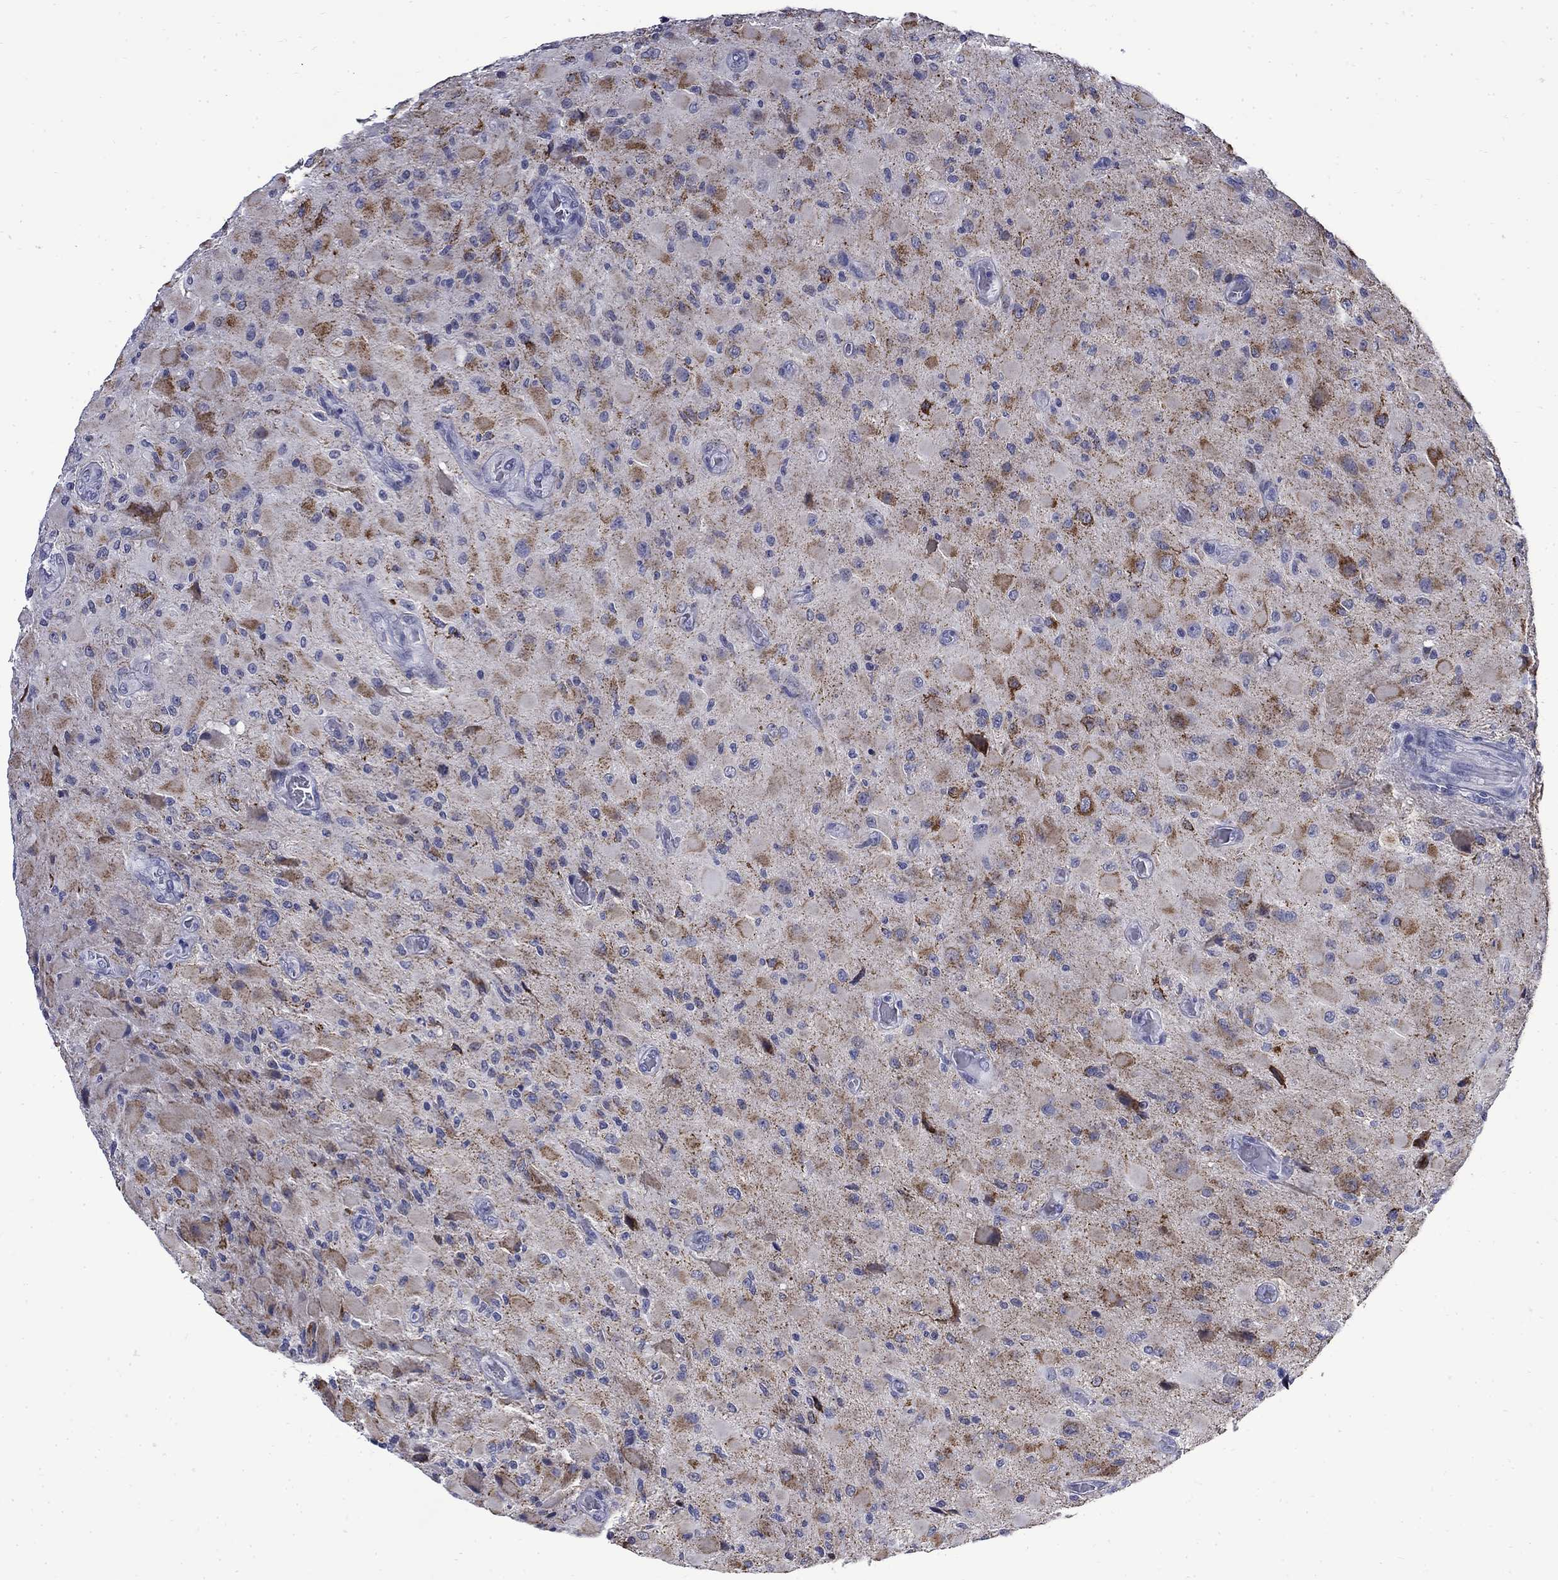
{"staining": {"intensity": "strong", "quantity": "<25%", "location": "cytoplasmic/membranous"}, "tissue": "glioma", "cell_type": "Tumor cells", "image_type": "cancer", "snomed": [{"axis": "morphology", "description": "Glioma, malignant, High grade"}, {"axis": "topography", "description": "Cerebral cortex"}], "caption": "Malignant glioma (high-grade) tissue shows strong cytoplasmic/membranous positivity in about <25% of tumor cells", "gene": "MGARP", "patient": {"sex": "male", "age": 35}}